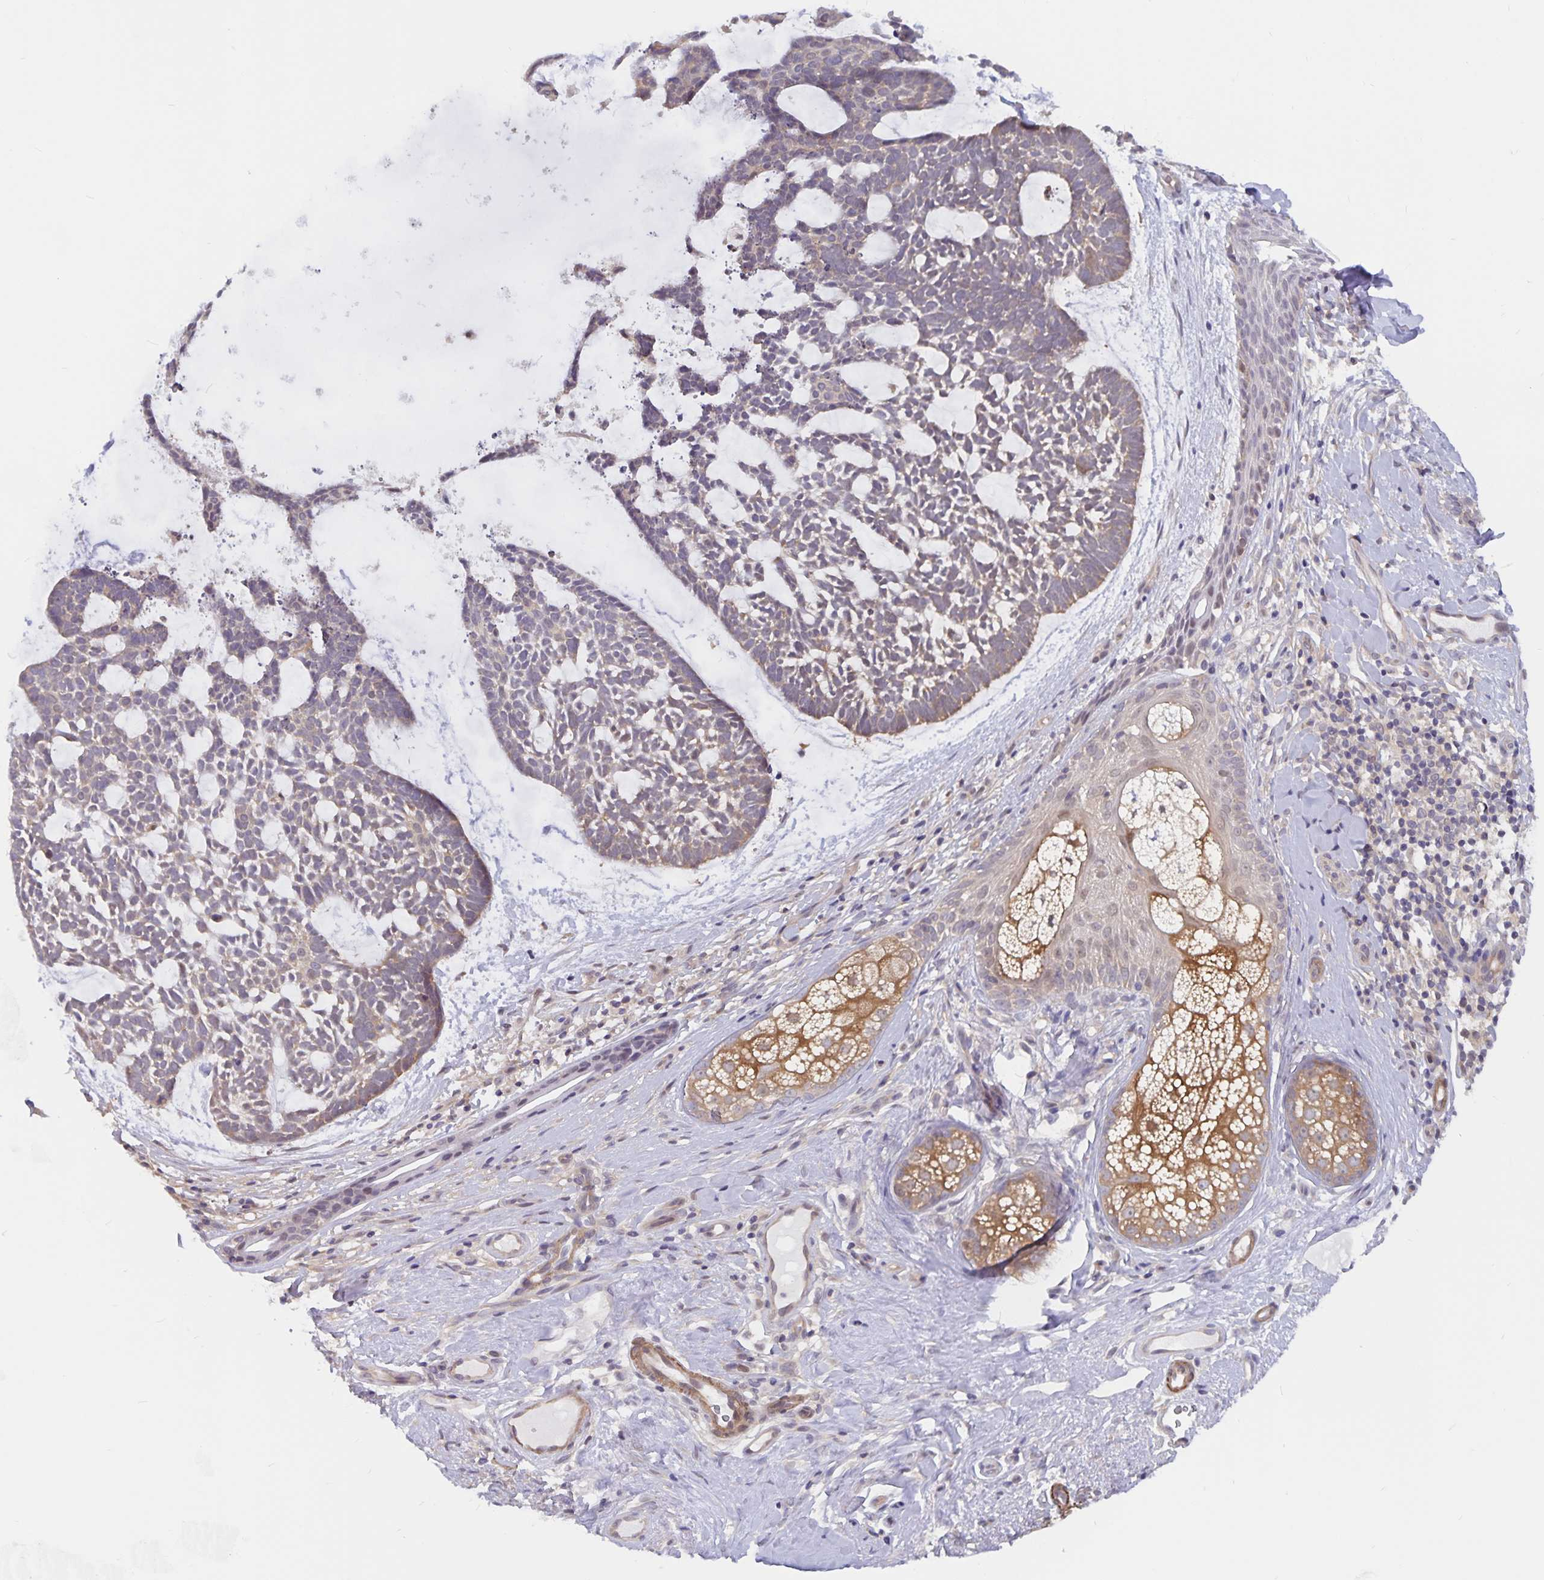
{"staining": {"intensity": "weak", "quantity": "<25%", "location": "cytoplasmic/membranous"}, "tissue": "skin cancer", "cell_type": "Tumor cells", "image_type": "cancer", "snomed": [{"axis": "morphology", "description": "Basal cell carcinoma"}, {"axis": "topography", "description": "Skin"}], "caption": "Human skin basal cell carcinoma stained for a protein using immunohistochemistry demonstrates no expression in tumor cells.", "gene": "BAG6", "patient": {"sex": "male", "age": 64}}